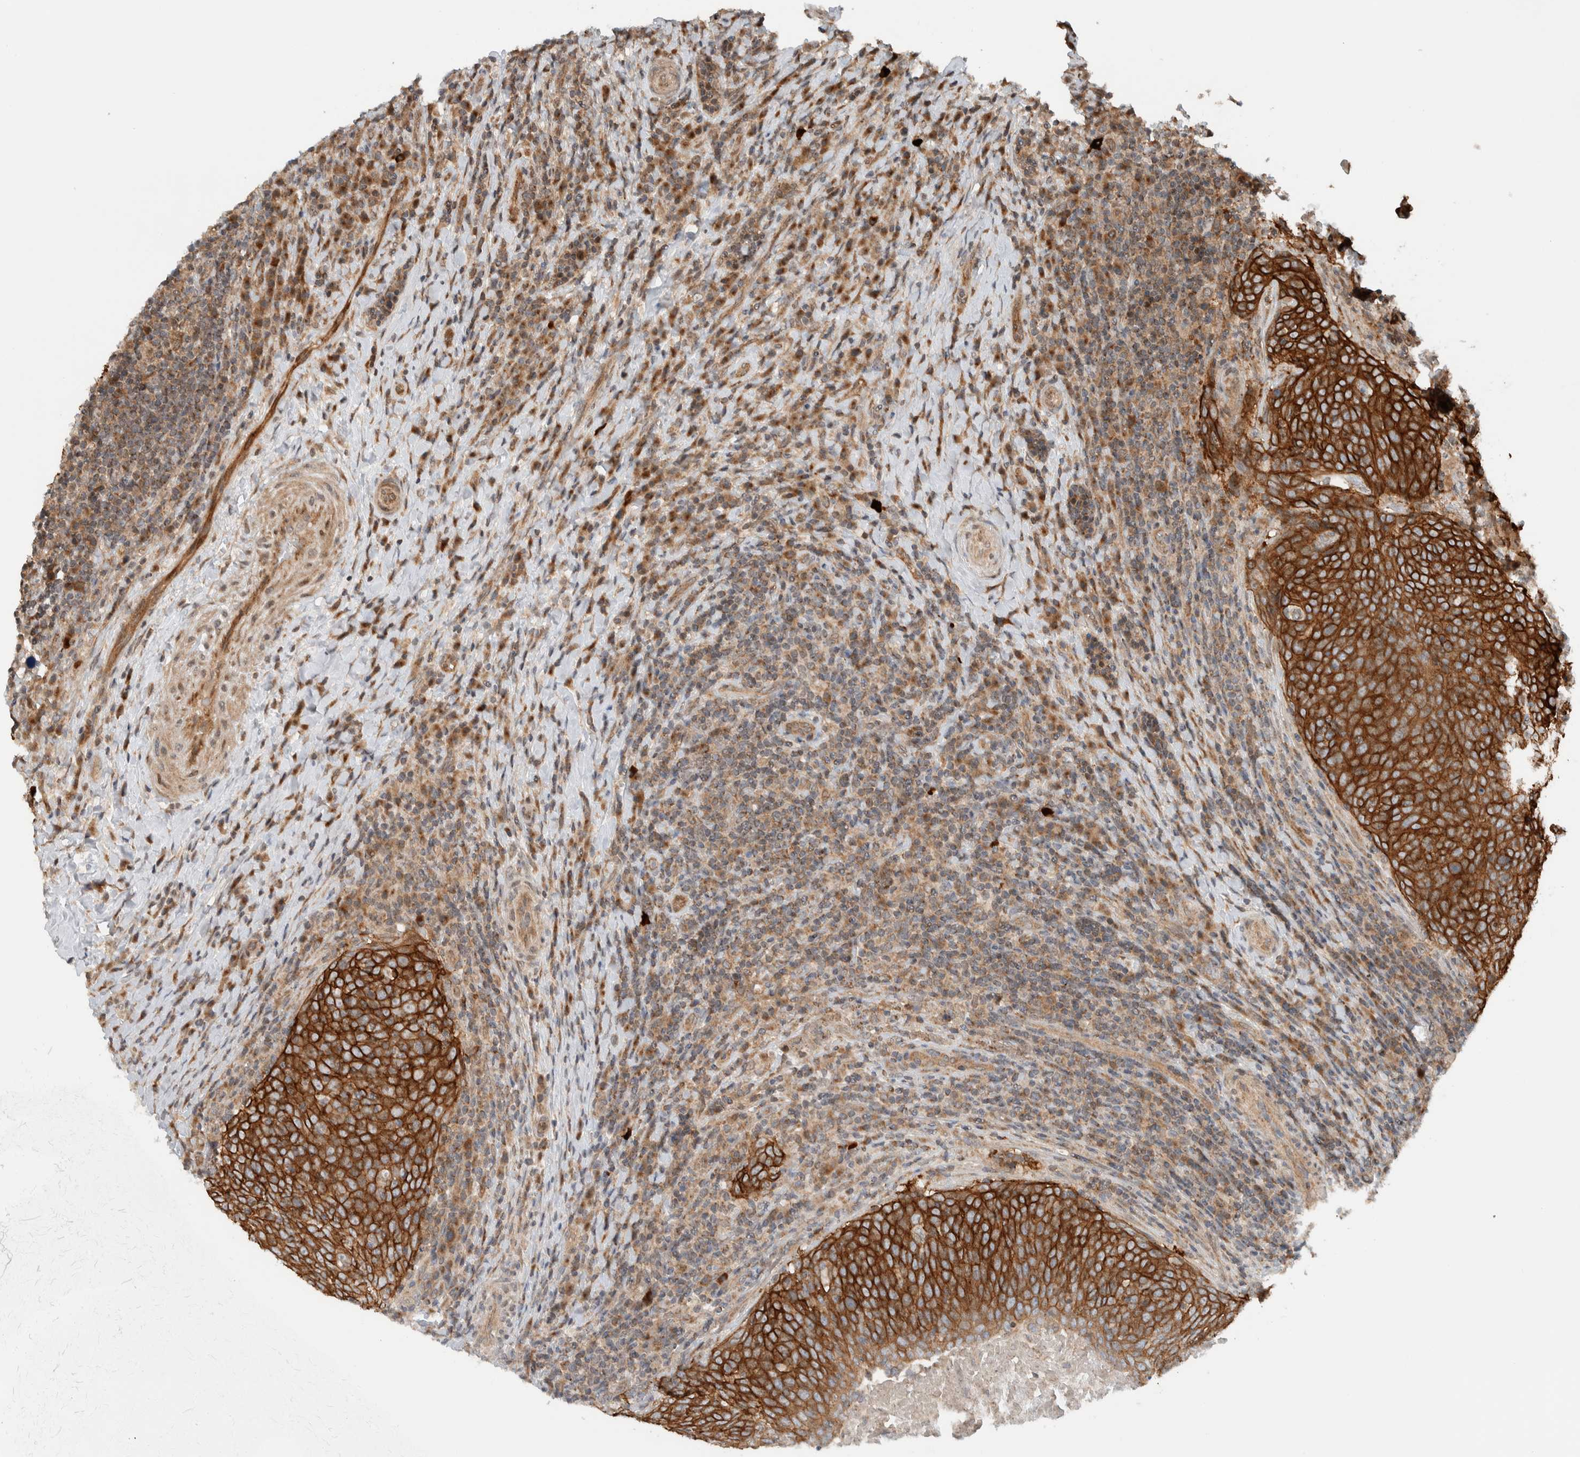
{"staining": {"intensity": "strong", "quantity": ">75%", "location": "cytoplasmic/membranous"}, "tissue": "head and neck cancer", "cell_type": "Tumor cells", "image_type": "cancer", "snomed": [{"axis": "morphology", "description": "Squamous cell carcinoma, NOS"}, {"axis": "morphology", "description": "Squamous cell carcinoma, metastatic, NOS"}, {"axis": "topography", "description": "Lymph node"}, {"axis": "topography", "description": "Head-Neck"}], "caption": "A photomicrograph of head and neck cancer stained for a protein displays strong cytoplasmic/membranous brown staining in tumor cells.", "gene": "KLHL6", "patient": {"sex": "male", "age": 62}}